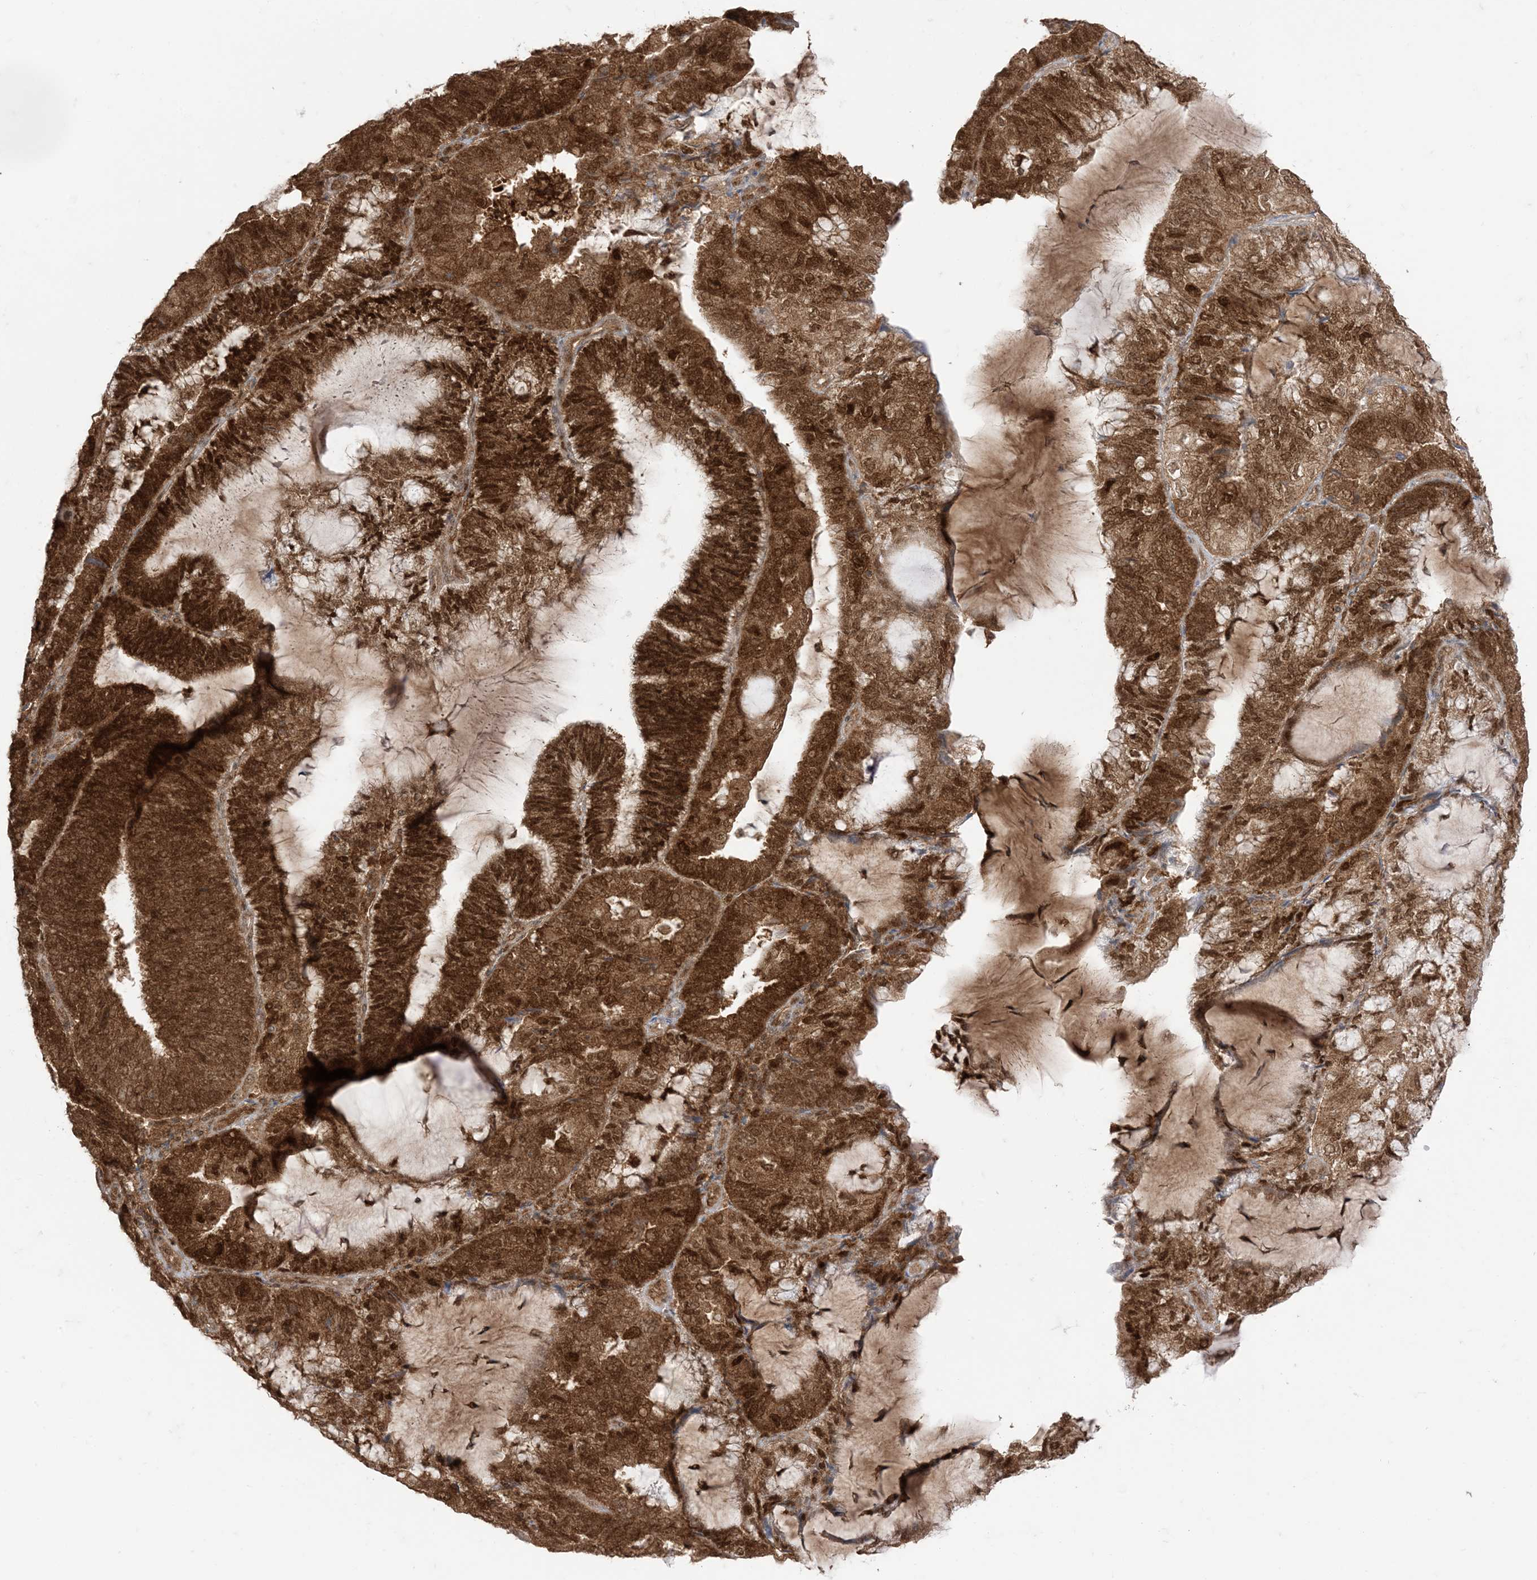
{"staining": {"intensity": "strong", "quantity": ">75%", "location": "cytoplasmic/membranous,nuclear"}, "tissue": "endometrial cancer", "cell_type": "Tumor cells", "image_type": "cancer", "snomed": [{"axis": "morphology", "description": "Adenocarcinoma, NOS"}, {"axis": "topography", "description": "Endometrium"}], "caption": "Immunohistochemistry (IHC) image of neoplastic tissue: human adenocarcinoma (endometrial) stained using immunohistochemistry (IHC) shows high levels of strong protein expression localized specifically in the cytoplasmic/membranous and nuclear of tumor cells, appearing as a cytoplasmic/membranous and nuclear brown color.", "gene": "PTPA", "patient": {"sex": "female", "age": 81}}